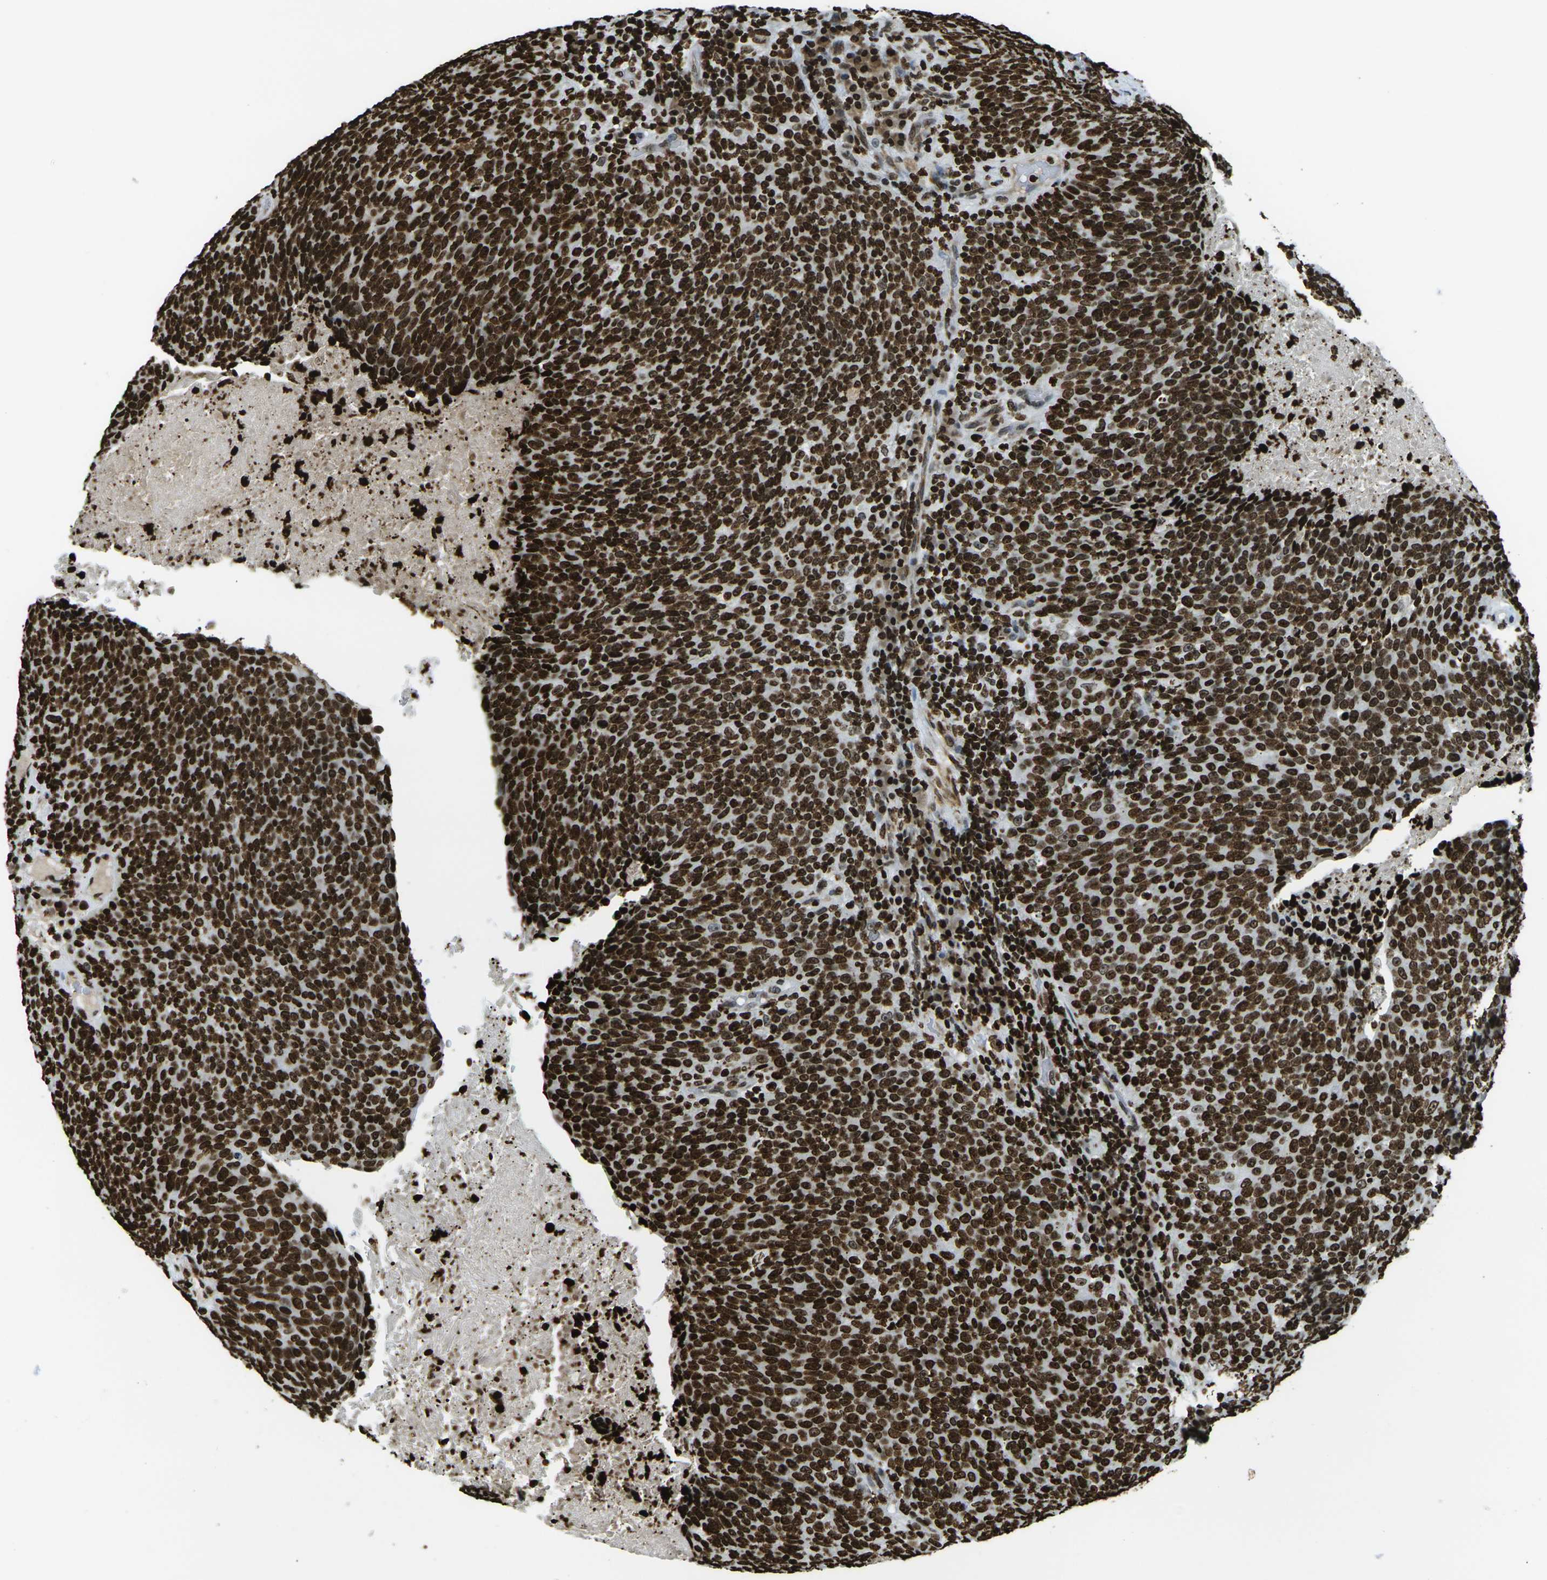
{"staining": {"intensity": "strong", "quantity": ">75%", "location": "nuclear"}, "tissue": "head and neck cancer", "cell_type": "Tumor cells", "image_type": "cancer", "snomed": [{"axis": "morphology", "description": "Squamous cell carcinoma, NOS"}, {"axis": "morphology", "description": "Squamous cell carcinoma, metastatic, NOS"}, {"axis": "topography", "description": "Lymph node"}, {"axis": "topography", "description": "Head-Neck"}], "caption": "Head and neck cancer was stained to show a protein in brown. There is high levels of strong nuclear positivity in about >75% of tumor cells. (IHC, brightfield microscopy, high magnification).", "gene": "H1-2", "patient": {"sex": "male", "age": 62}}